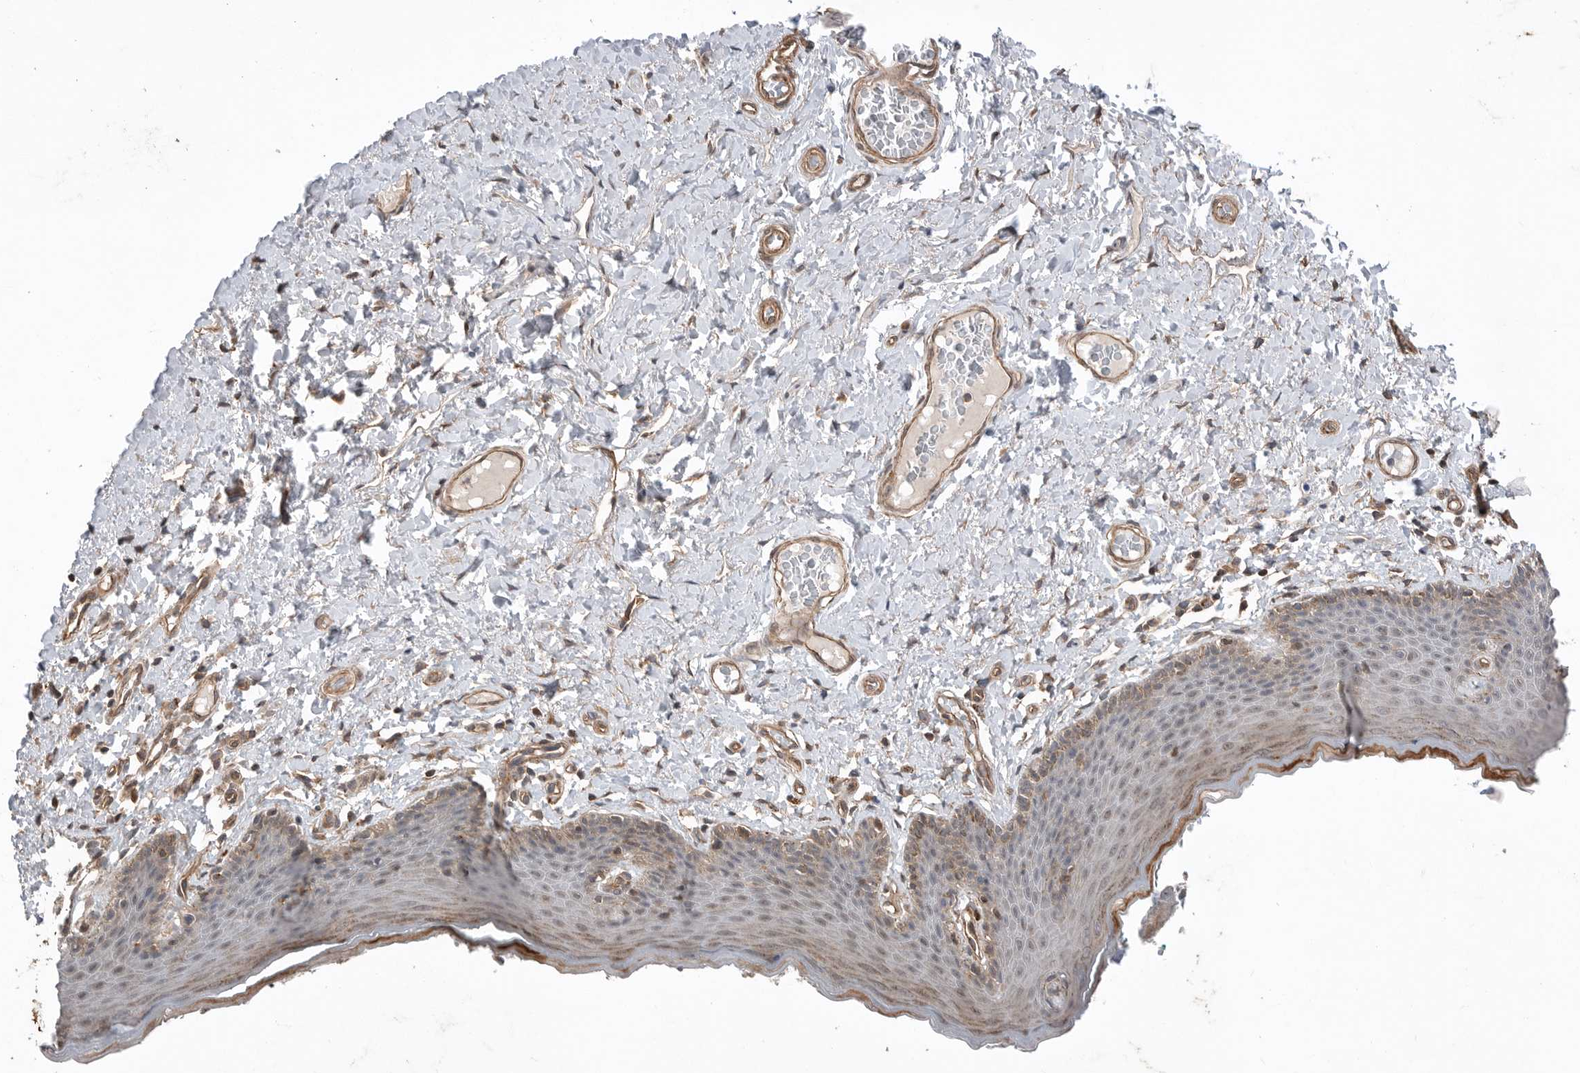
{"staining": {"intensity": "weak", "quantity": "<25%", "location": "cytoplasmic/membranous"}, "tissue": "skin", "cell_type": "Epidermal cells", "image_type": "normal", "snomed": [{"axis": "morphology", "description": "Normal tissue, NOS"}, {"axis": "topography", "description": "Vulva"}], "caption": "This is a micrograph of immunohistochemistry (IHC) staining of unremarkable skin, which shows no staining in epidermal cells.", "gene": "PEAK1", "patient": {"sex": "female", "age": 66}}